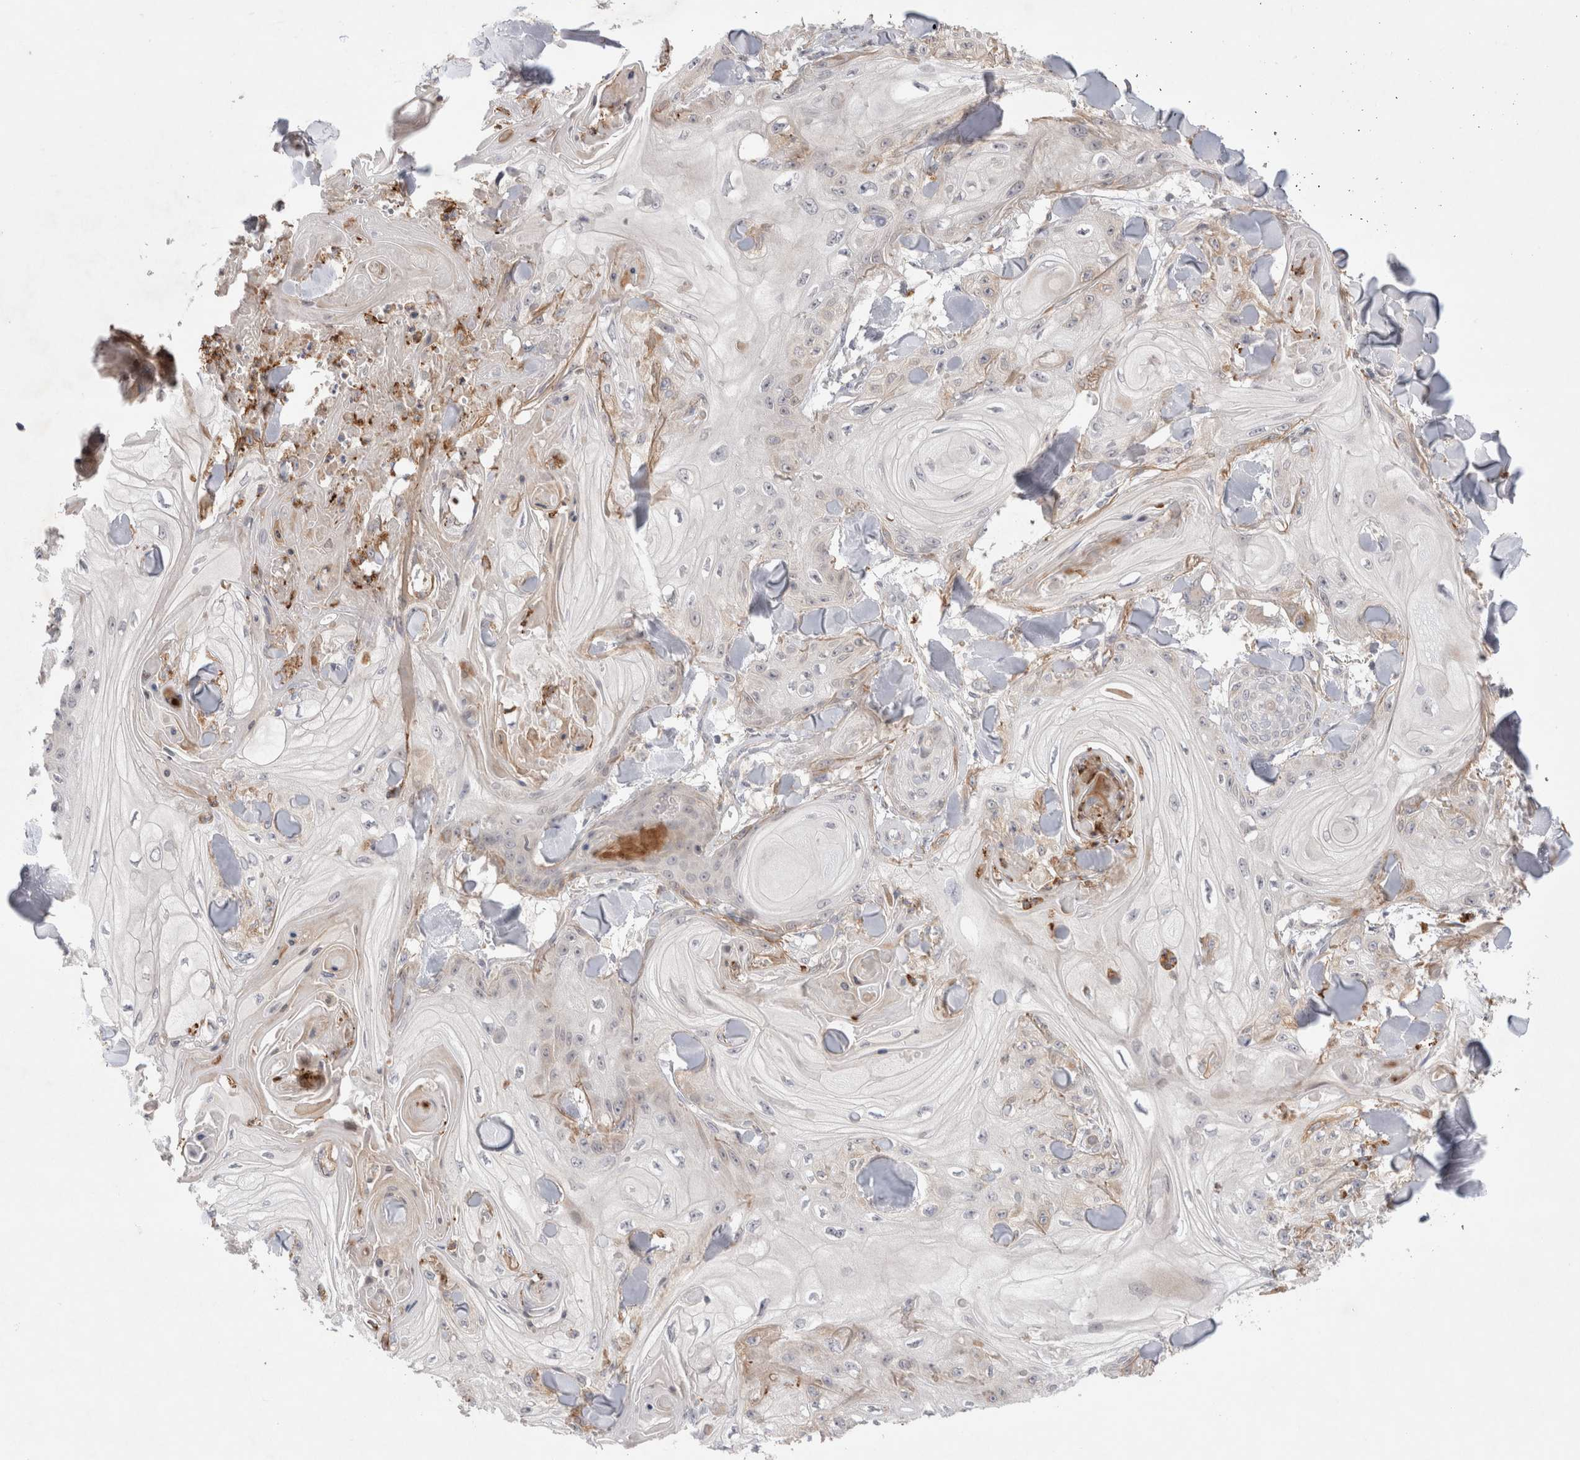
{"staining": {"intensity": "negative", "quantity": "none", "location": "none"}, "tissue": "skin cancer", "cell_type": "Tumor cells", "image_type": "cancer", "snomed": [{"axis": "morphology", "description": "Squamous cell carcinoma, NOS"}, {"axis": "topography", "description": "Skin"}], "caption": "Human skin squamous cell carcinoma stained for a protein using immunohistochemistry demonstrates no positivity in tumor cells.", "gene": "GSDMB", "patient": {"sex": "male", "age": 74}}